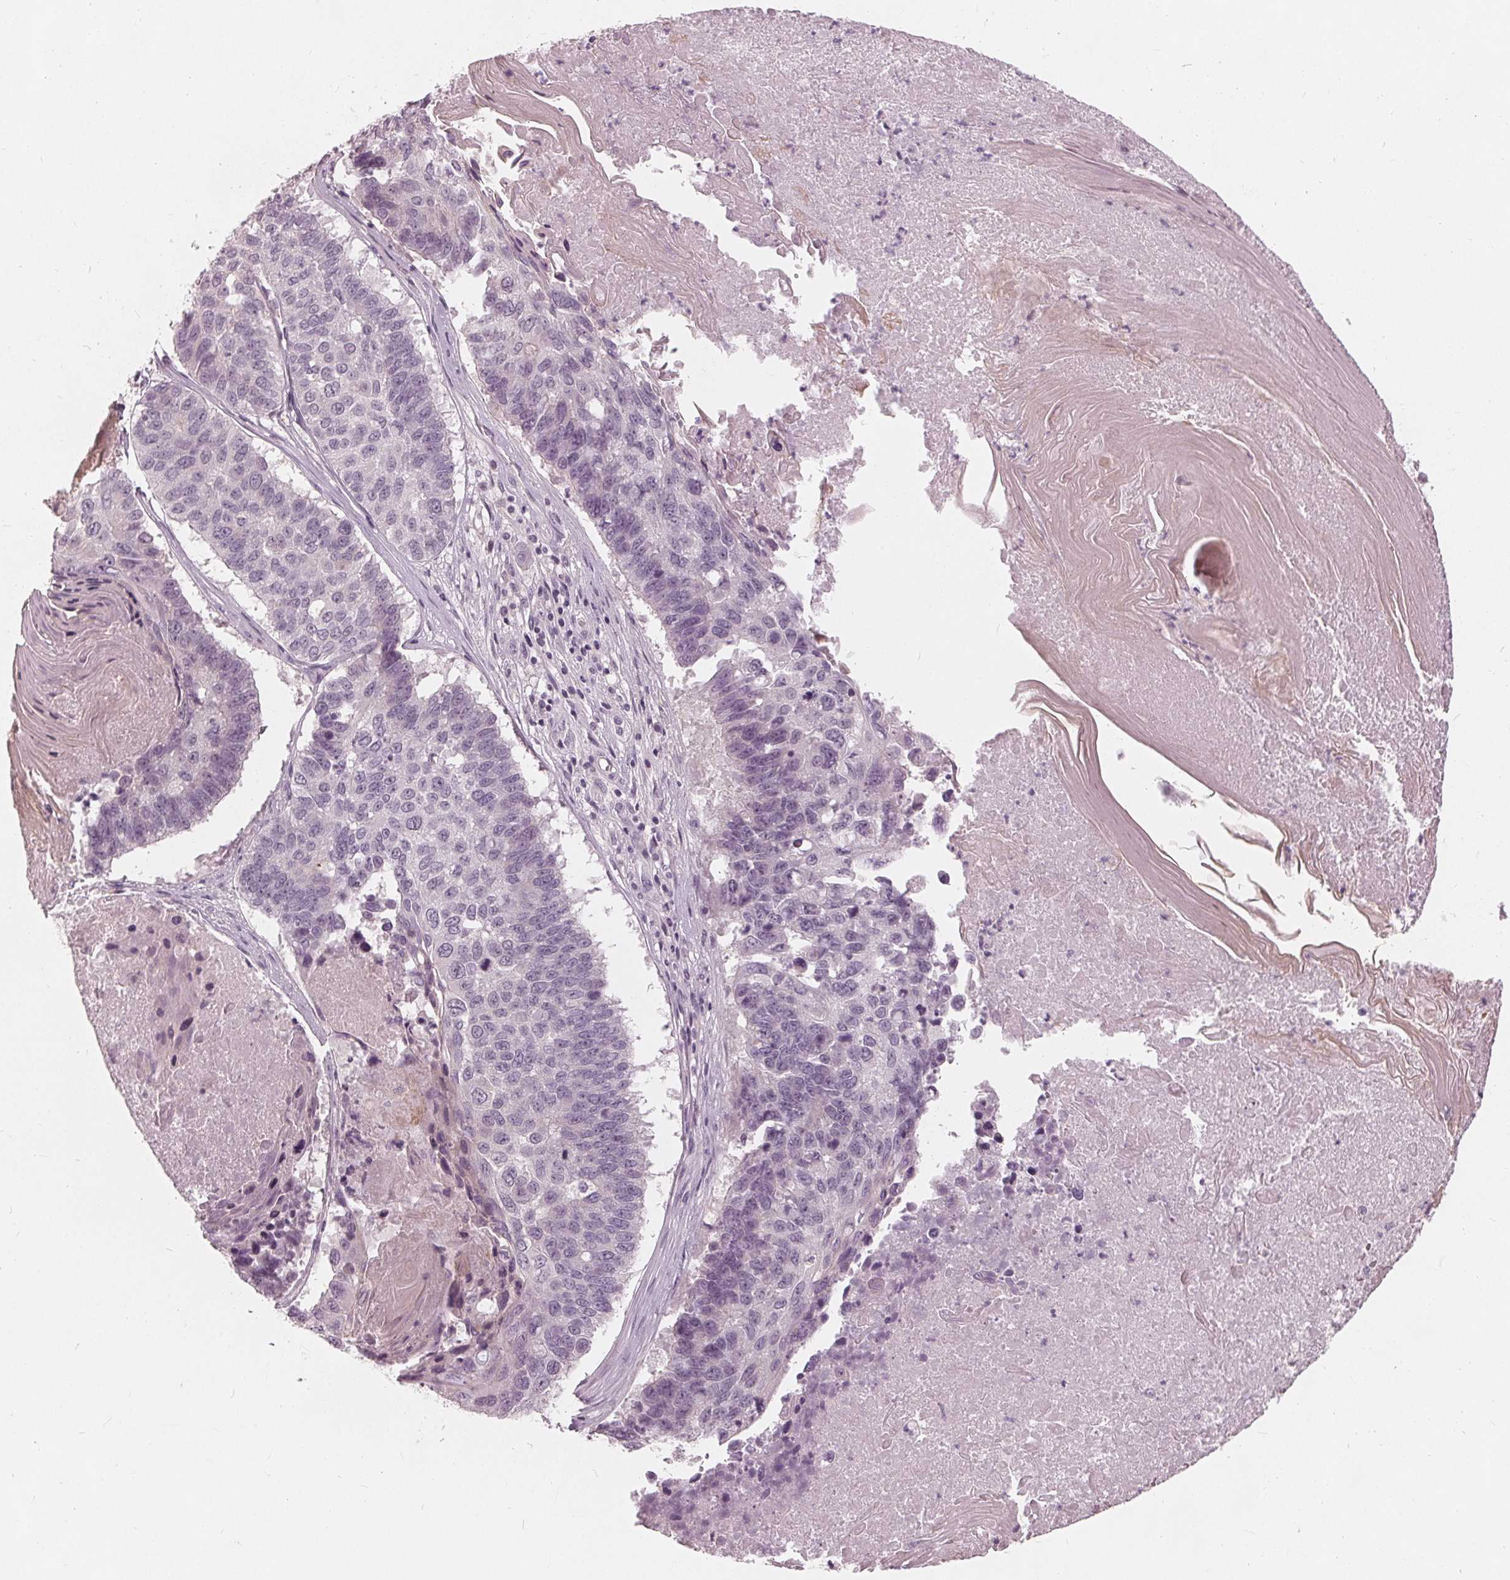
{"staining": {"intensity": "negative", "quantity": "none", "location": "none"}, "tissue": "lung cancer", "cell_type": "Tumor cells", "image_type": "cancer", "snomed": [{"axis": "morphology", "description": "Squamous cell carcinoma, NOS"}, {"axis": "topography", "description": "Lung"}], "caption": "Immunohistochemistry image of neoplastic tissue: lung cancer stained with DAB exhibits no significant protein expression in tumor cells.", "gene": "SAT2", "patient": {"sex": "male", "age": 73}}